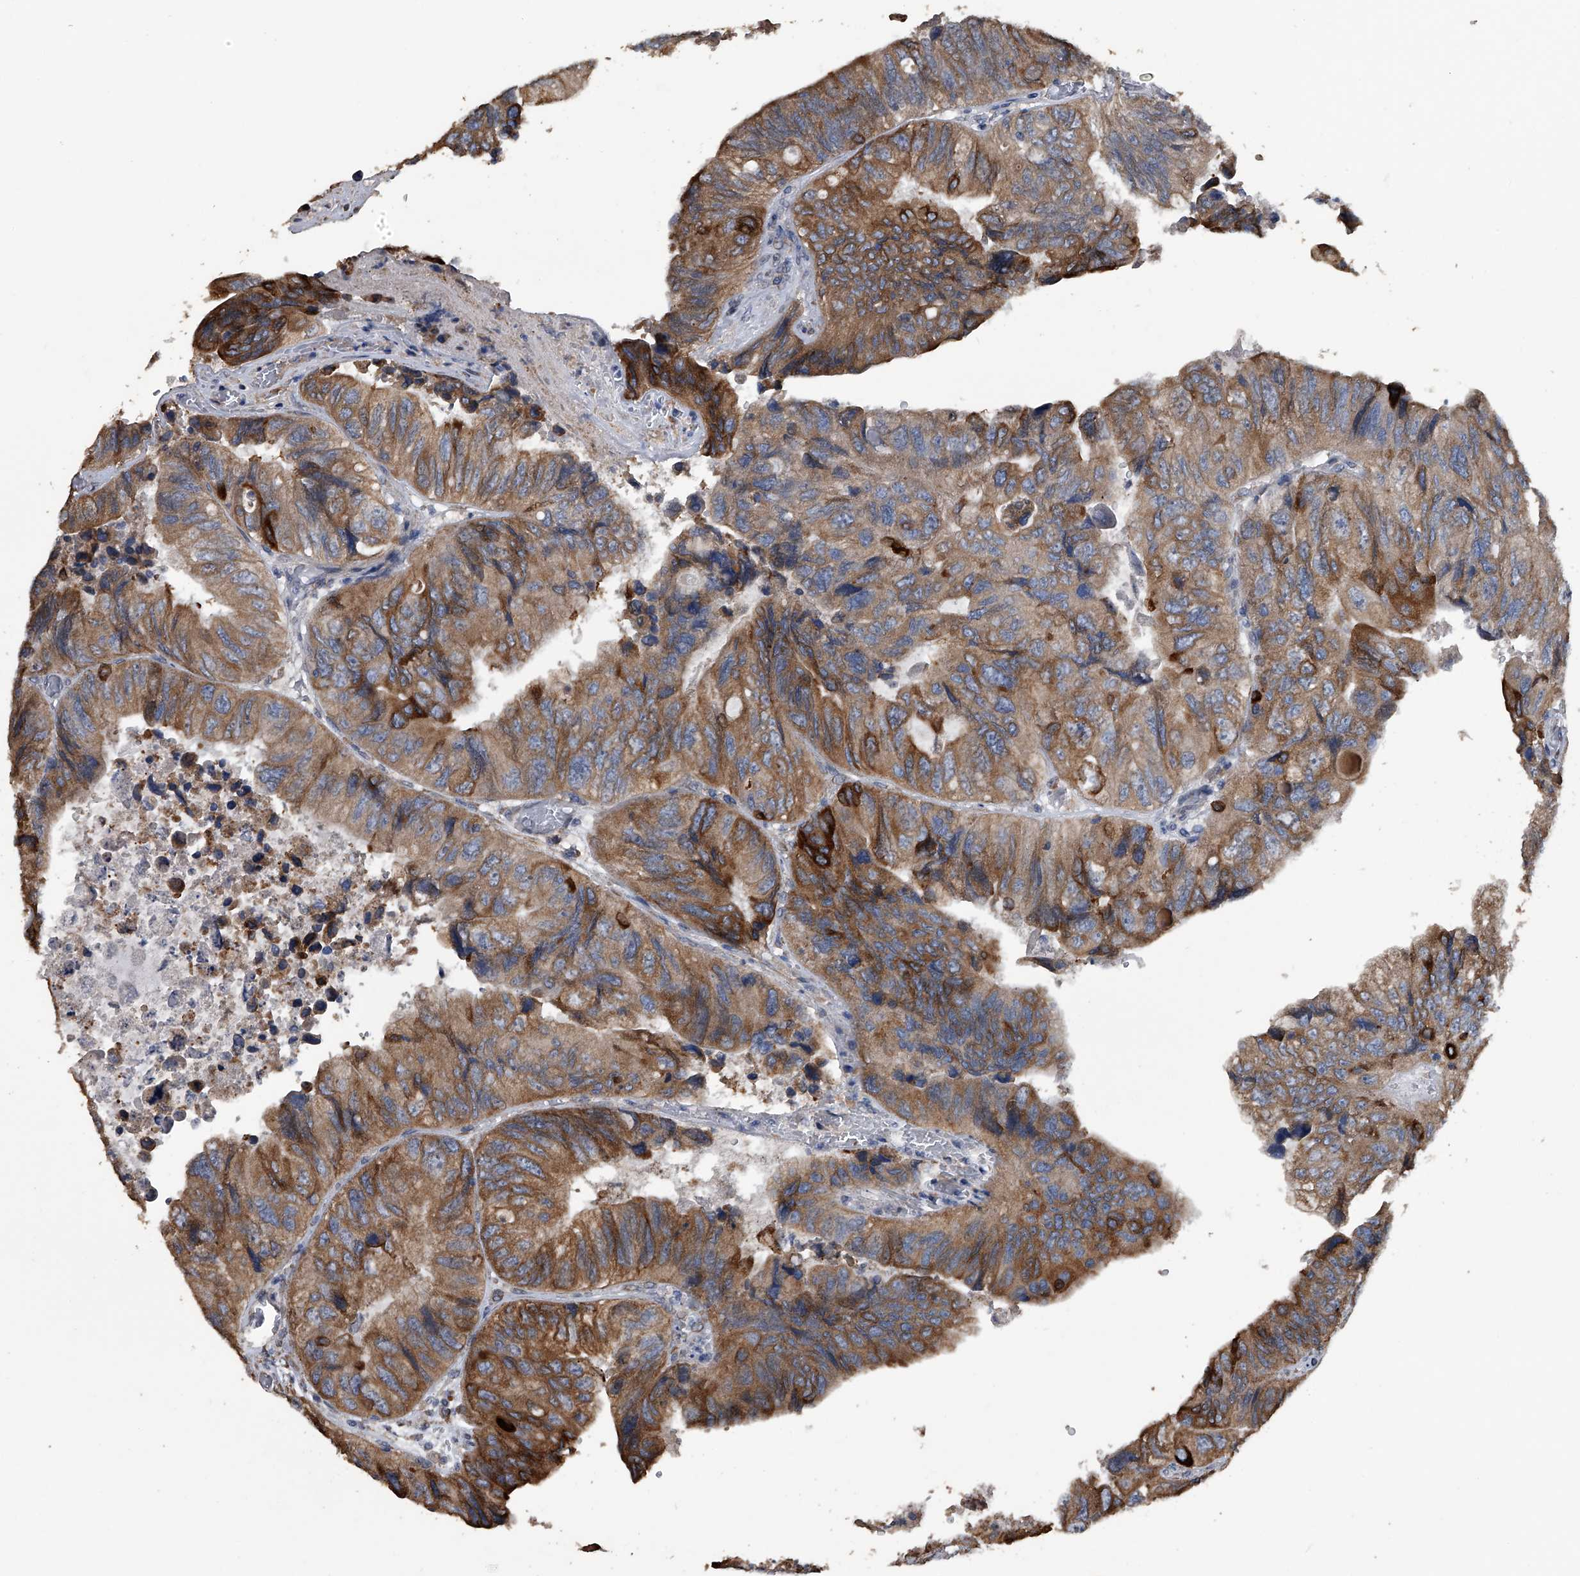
{"staining": {"intensity": "strong", "quantity": "25%-75%", "location": "cytoplasmic/membranous"}, "tissue": "colorectal cancer", "cell_type": "Tumor cells", "image_type": "cancer", "snomed": [{"axis": "morphology", "description": "Adenocarcinoma, NOS"}, {"axis": "topography", "description": "Rectum"}], "caption": "Immunohistochemistry of colorectal cancer demonstrates high levels of strong cytoplasmic/membranous expression in about 25%-75% of tumor cells.", "gene": "PCLO", "patient": {"sex": "male", "age": 63}}